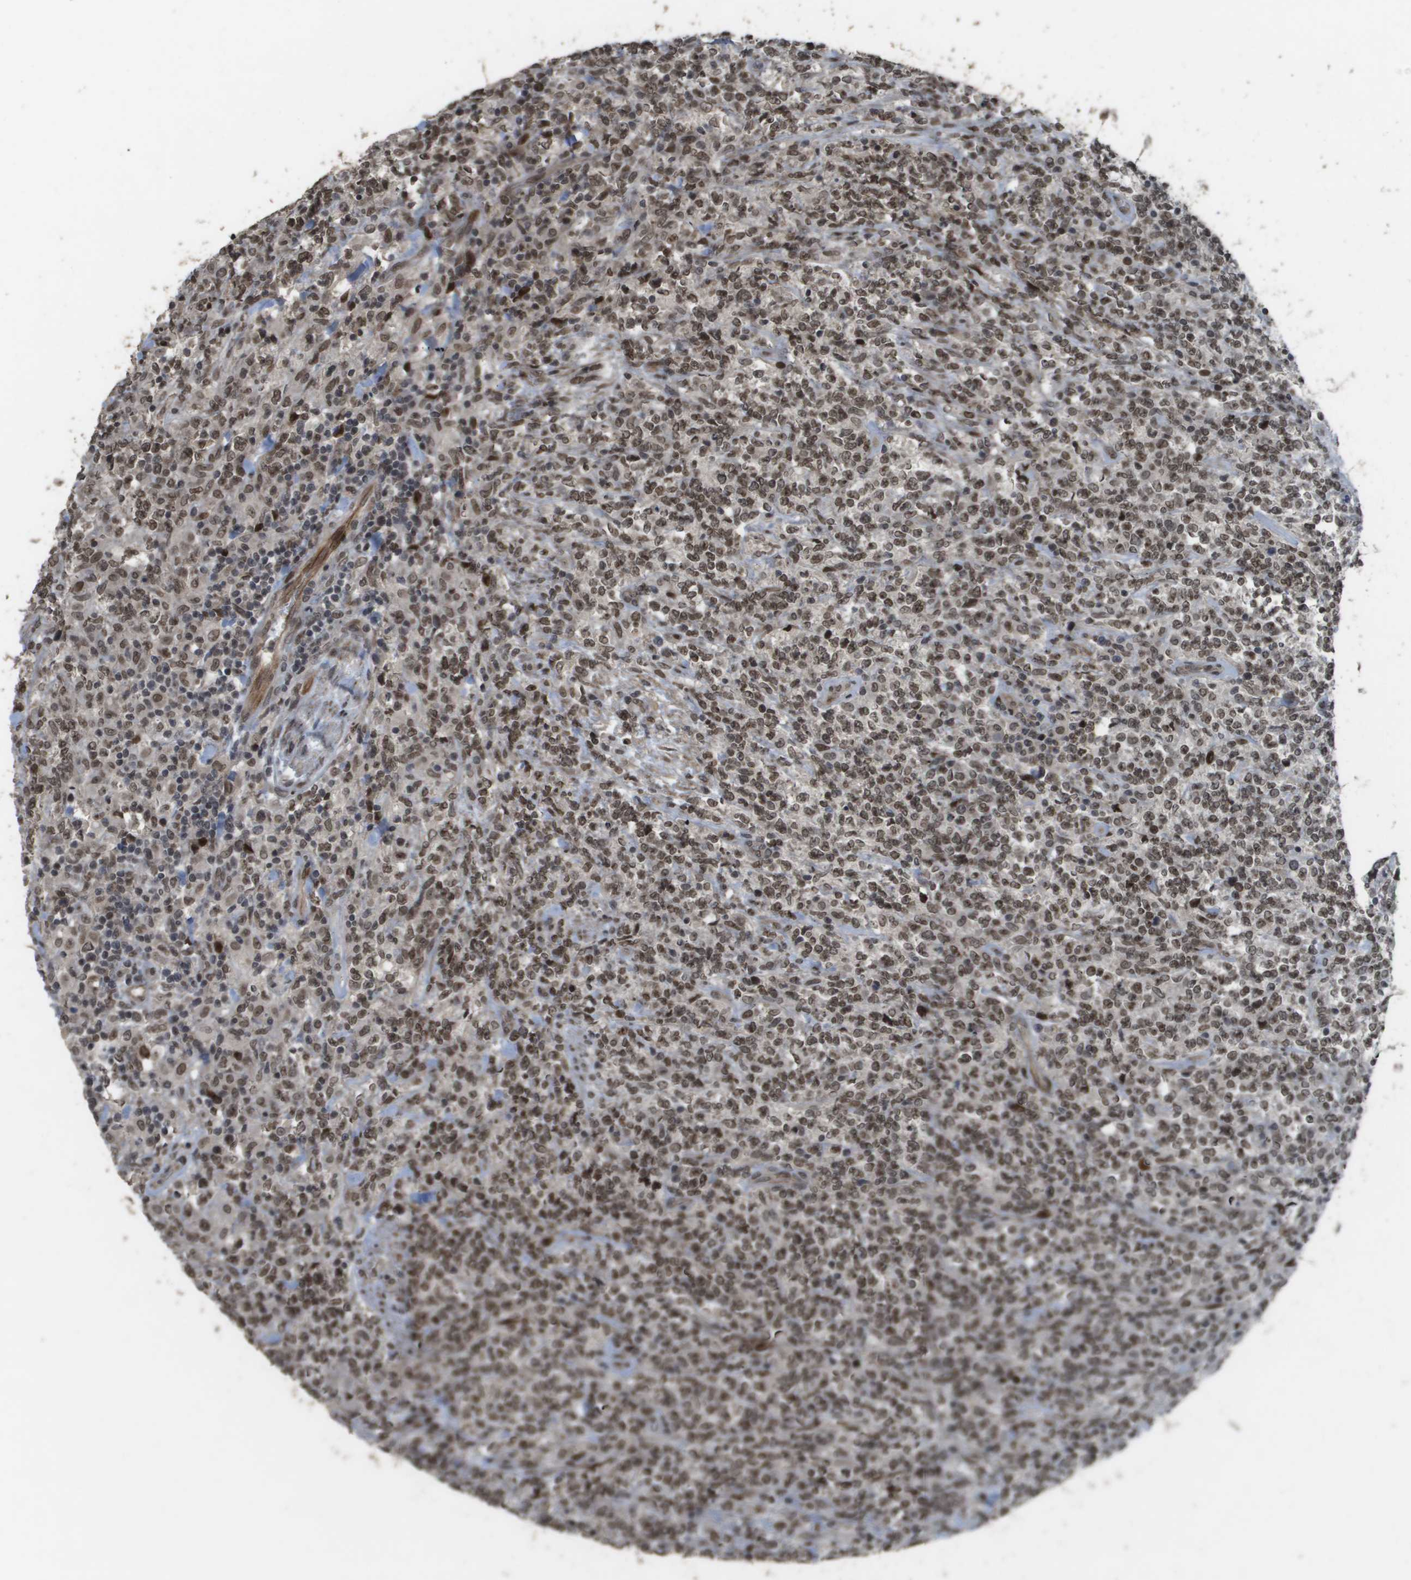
{"staining": {"intensity": "moderate", "quantity": ">75%", "location": "nuclear"}, "tissue": "lymphoma", "cell_type": "Tumor cells", "image_type": "cancer", "snomed": [{"axis": "morphology", "description": "Malignant lymphoma, non-Hodgkin's type, High grade"}, {"axis": "topography", "description": "Soft tissue"}], "caption": "Protein expression analysis of lymphoma exhibits moderate nuclear positivity in about >75% of tumor cells.", "gene": "KAT5", "patient": {"sex": "male", "age": 18}}